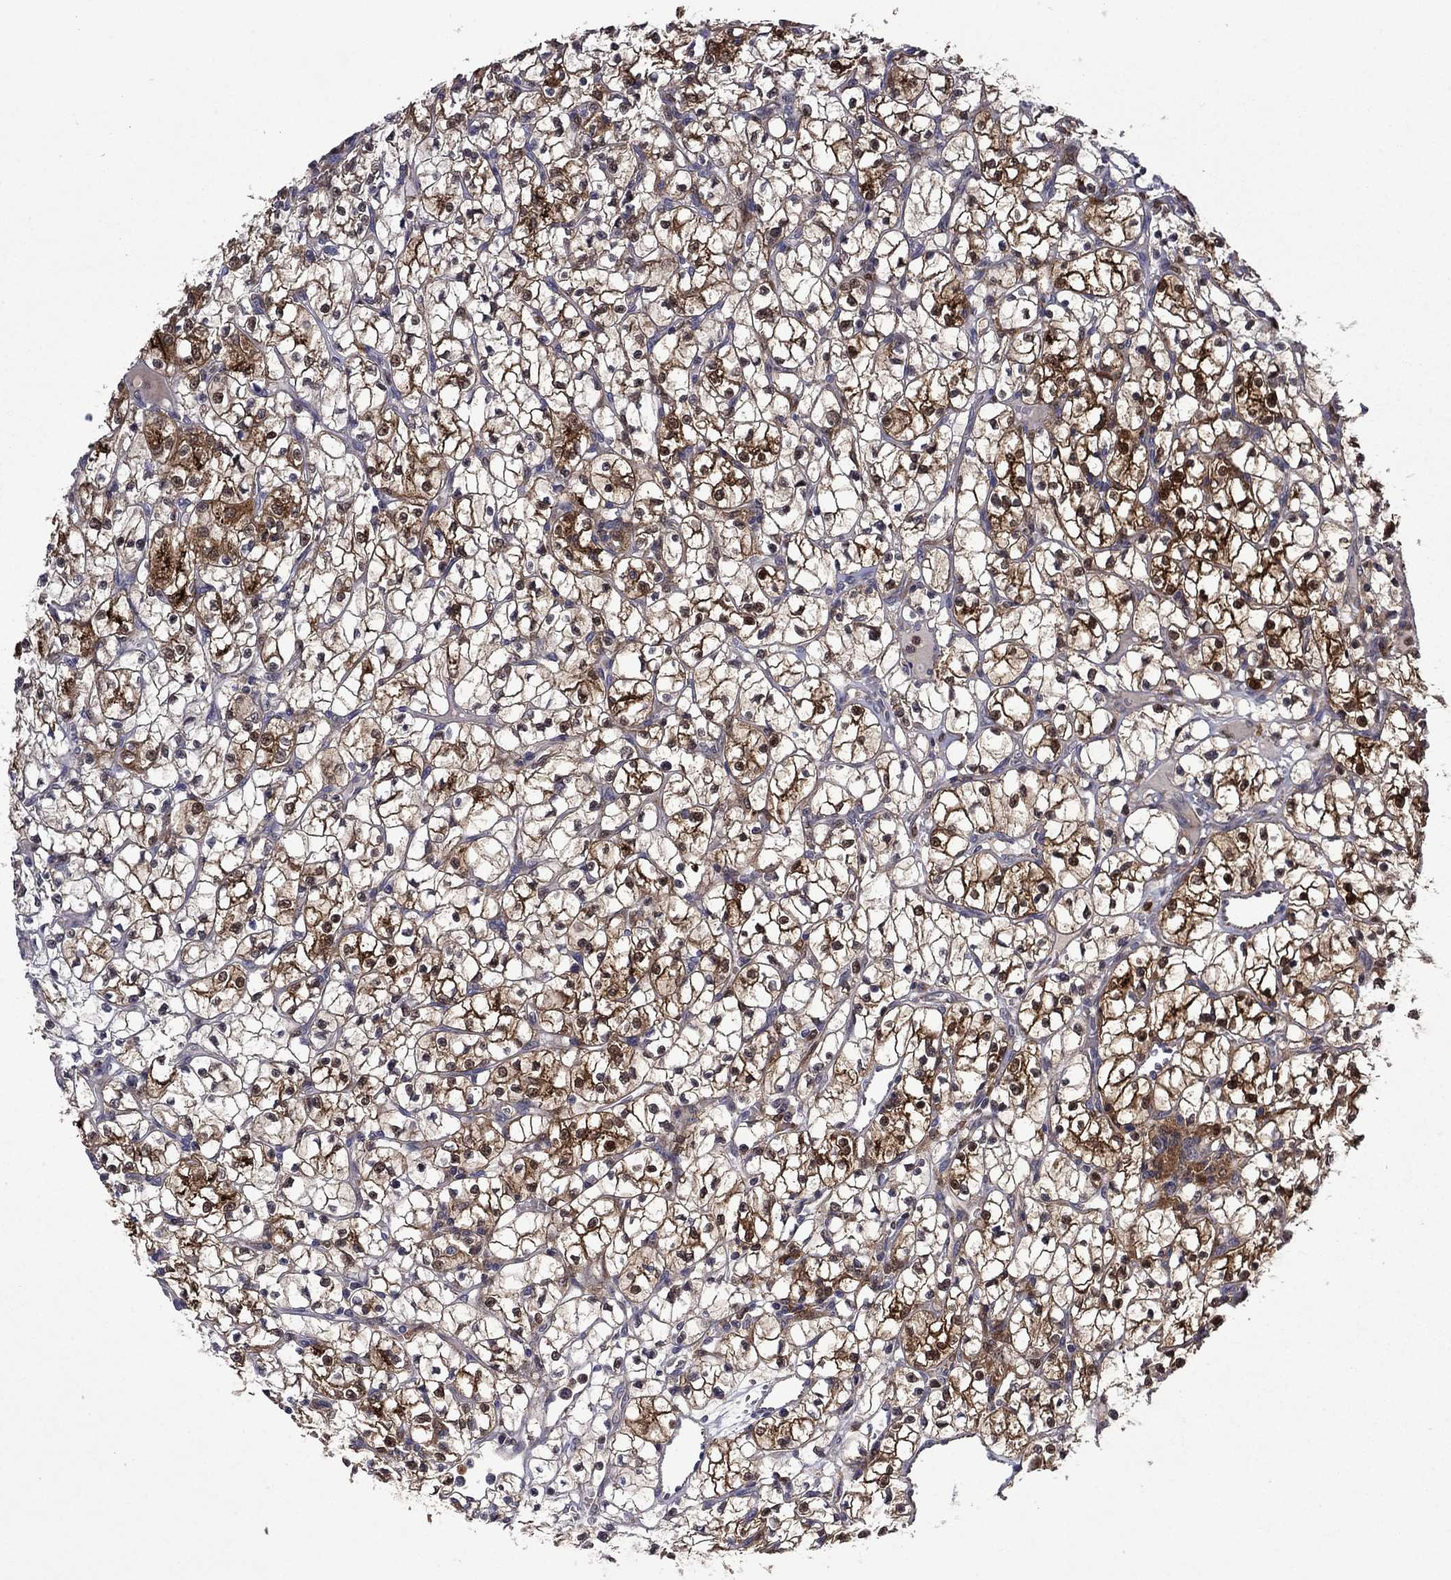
{"staining": {"intensity": "strong", "quantity": "25%-75%", "location": "cytoplasmic/membranous,nuclear"}, "tissue": "renal cancer", "cell_type": "Tumor cells", "image_type": "cancer", "snomed": [{"axis": "morphology", "description": "Adenocarcinoma, NOS"}, {"axis": "topography", "description": "Kidney"}], "caption": "Immunohistochemical staining of human renal adenocarcinoma exhibits high levels of strong cytoplasmic/membranous and nuclear positivity in approximately 25%-75% of tumor cells. The protein is stained brown, and the nuclei are stained in blue (DAB (3,3'-diaminobenzidine) IHC with brightfield microscopy, high magnification).", "gene": "TPMT", "patient": {"sex": "female", "age": 64}}